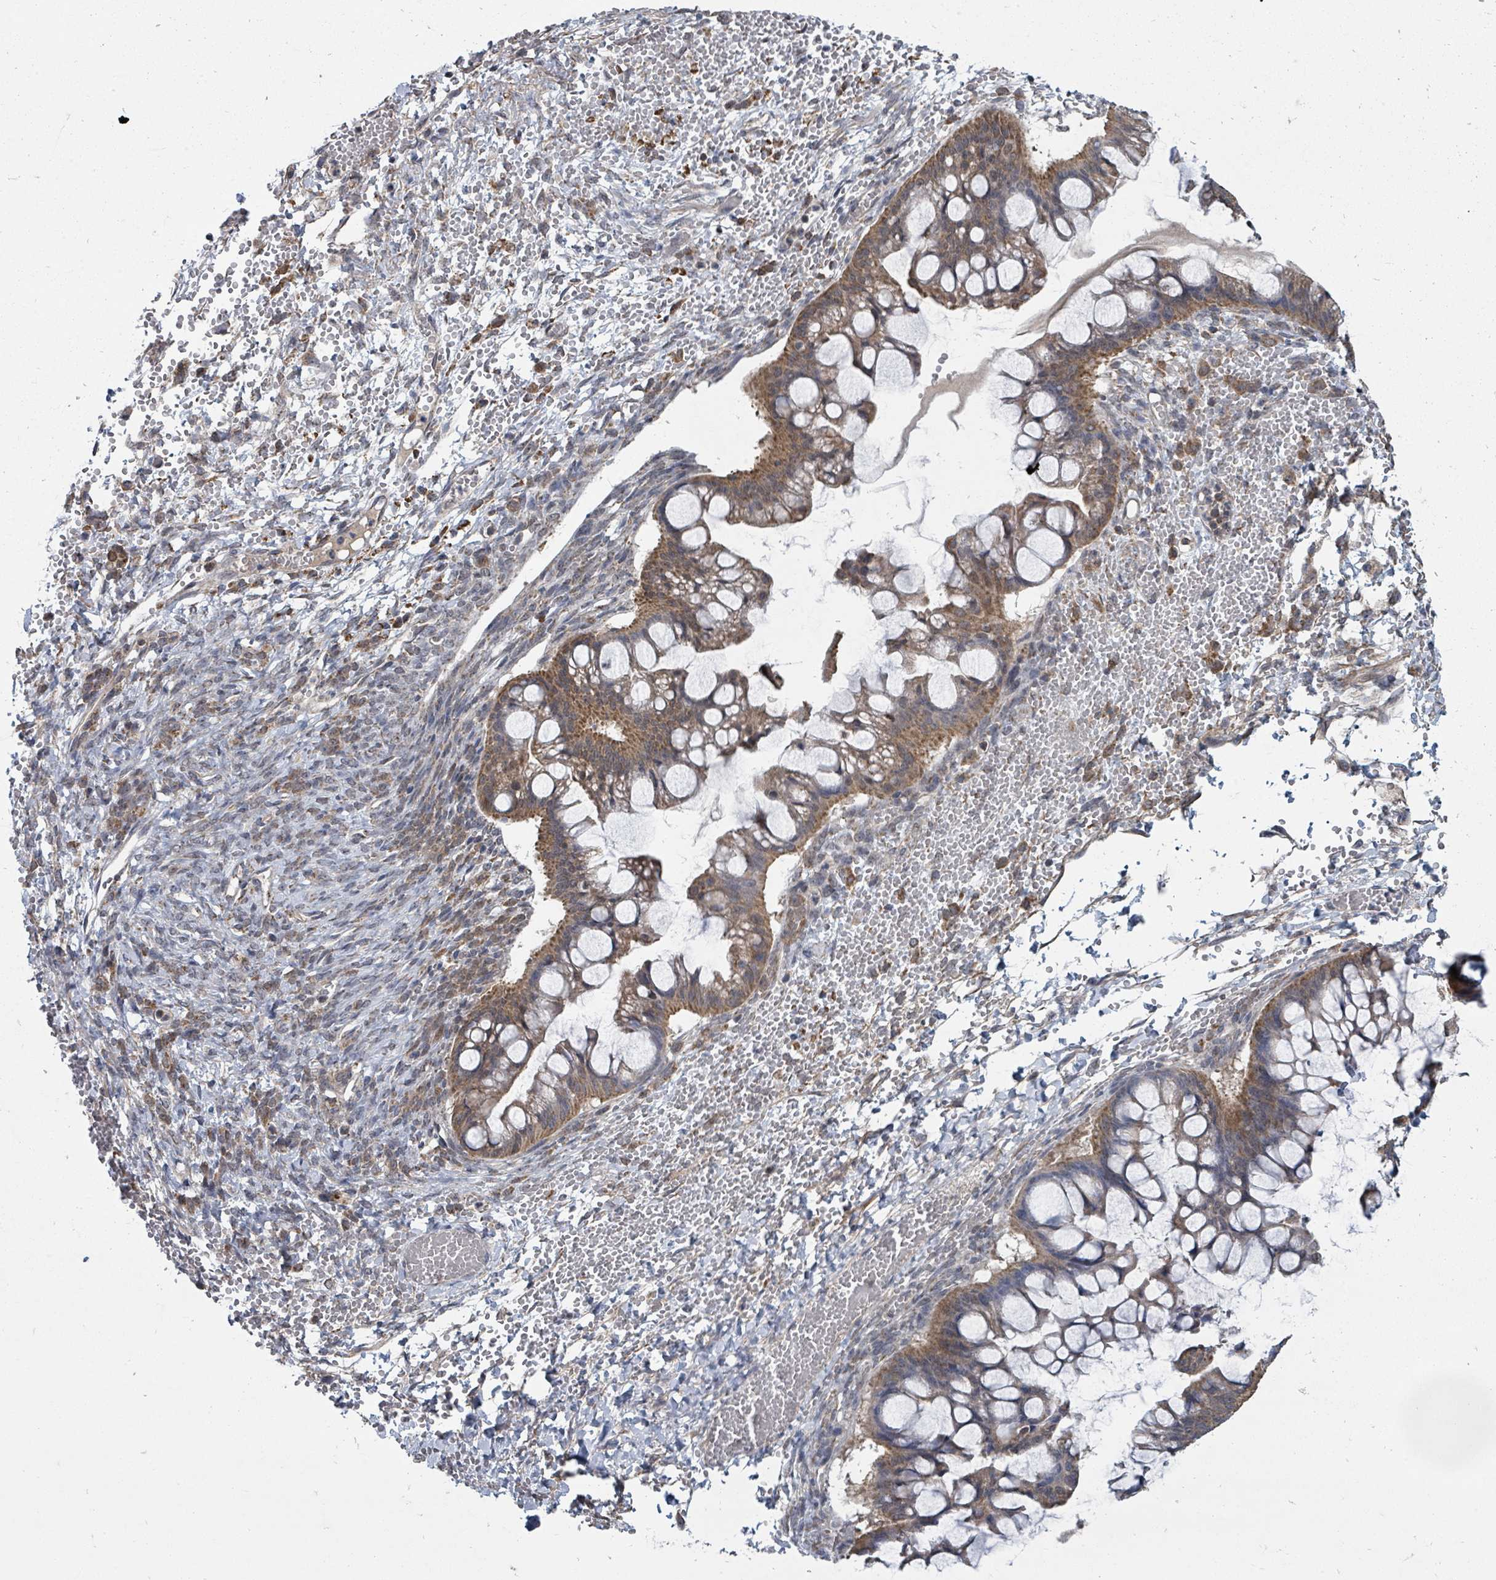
{"staining": {"intensity": "moderate", "quantity": ">75%", "location": "cytoplasmic/membranous"}, "tissue": "ovarian cancer", "cell_type": "Tumor cells", "image_type": "cancer", "snomed": [{"axis": "morphology", "description": "Cystadenocarcinoma, mucinous, NOS"}, {"axis": "topography", "description": "Ovary"}], "caption": "Approximately >75% of tumor cells in ovarian cancer reveal moderate cytoplasmic/membranous protein expression as visualized by brown immunohistochemical staining.", "gene": "MAGOHB", "patient": {"sex": "female", "age": 73}}